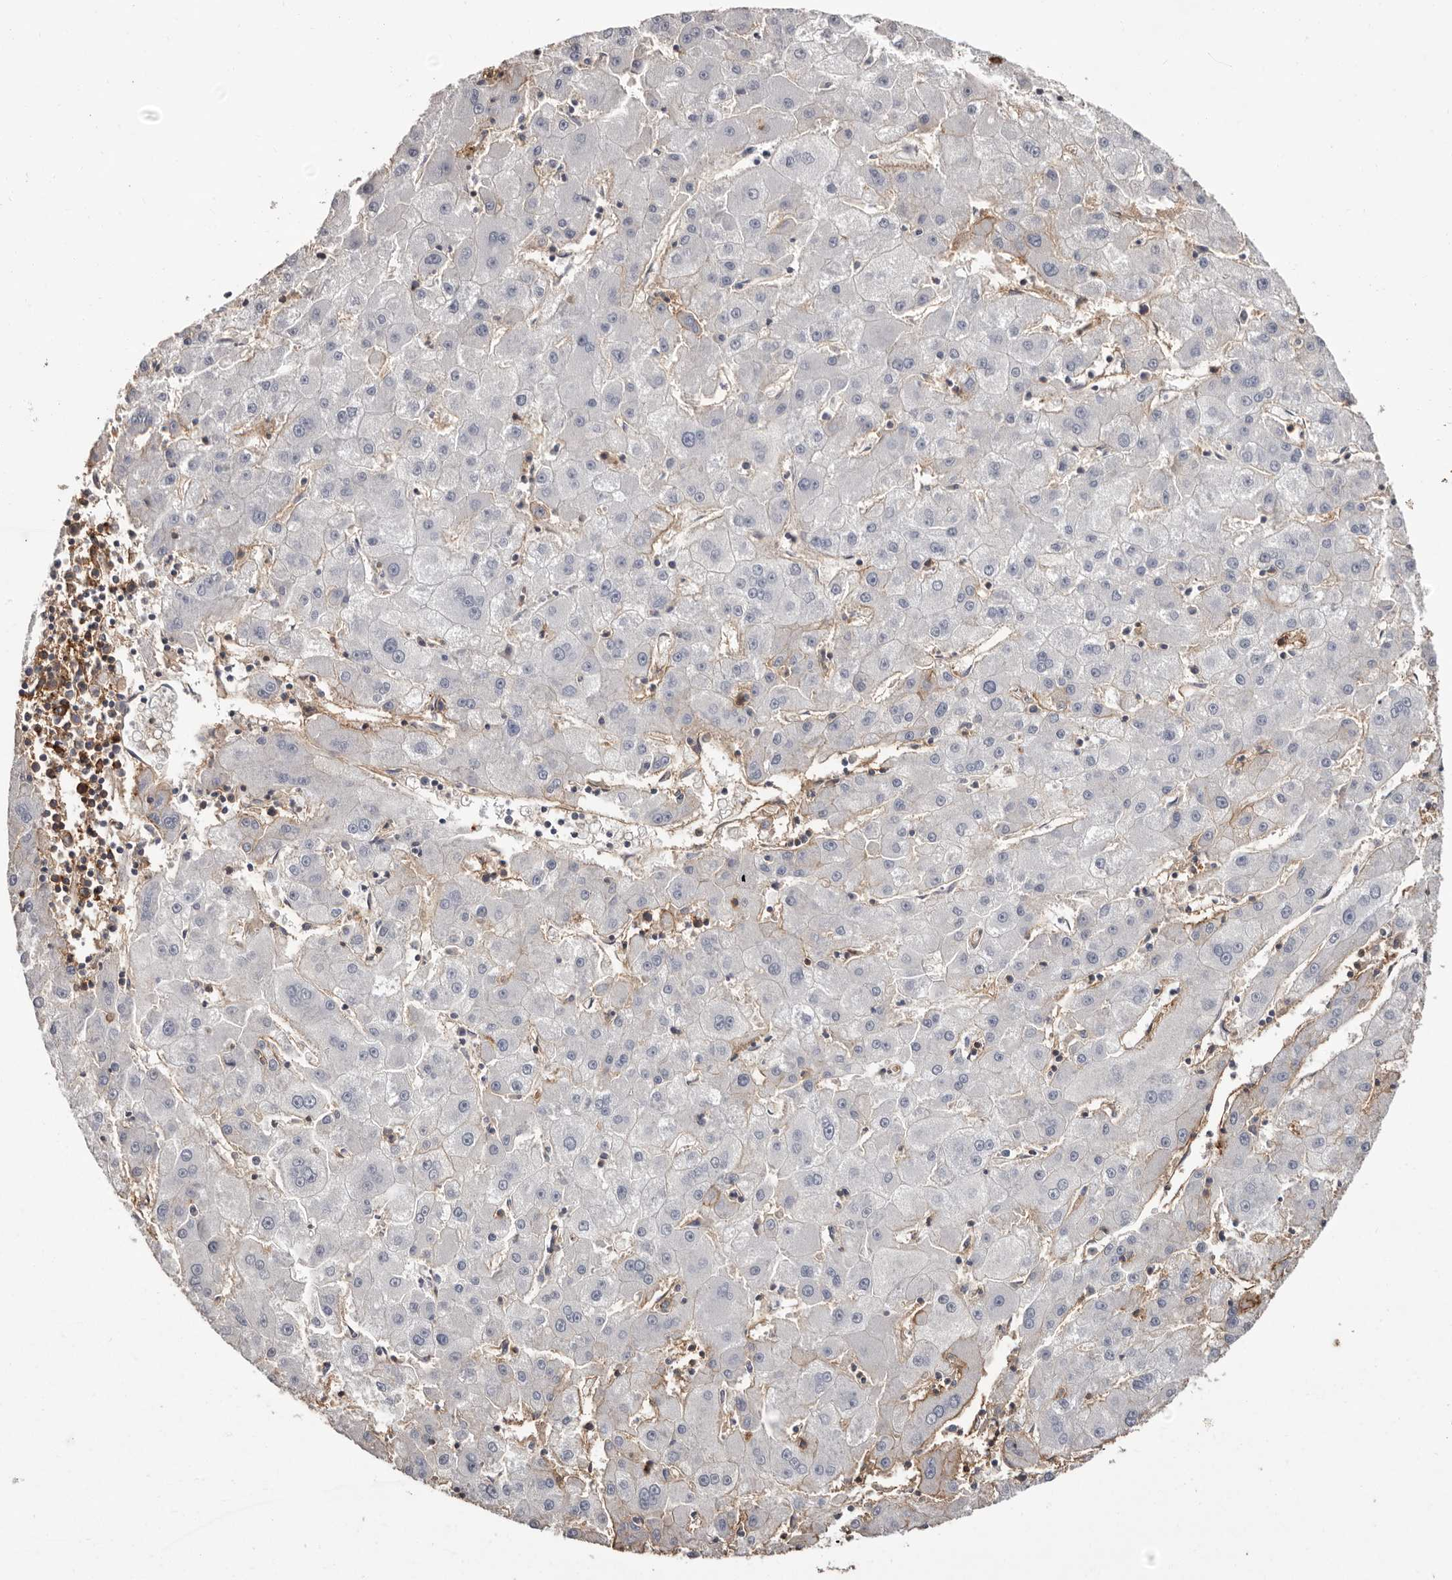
{"staining": {"intensity": "negative", "quantity": "none", "location": "none"}, "tissue": "liver cancer", "cell_type": "Tumor cells", "image_type": "cancer", "snomed": [{"axis": "morphology", "description": "Carcinoma, Hepatocellular, NOS"}, {"axis": "topography", "description": "Liver"}], "caption": "High magnification brightfield microscopy of liver cancer (hepatocellular carcinoma) stained with DAB (brown) and counterstained with hematoxylin (blue): tumor cells show no significant expression.", "gene": "MMACHC", "patient": {"sex": "male", "age": 72}}